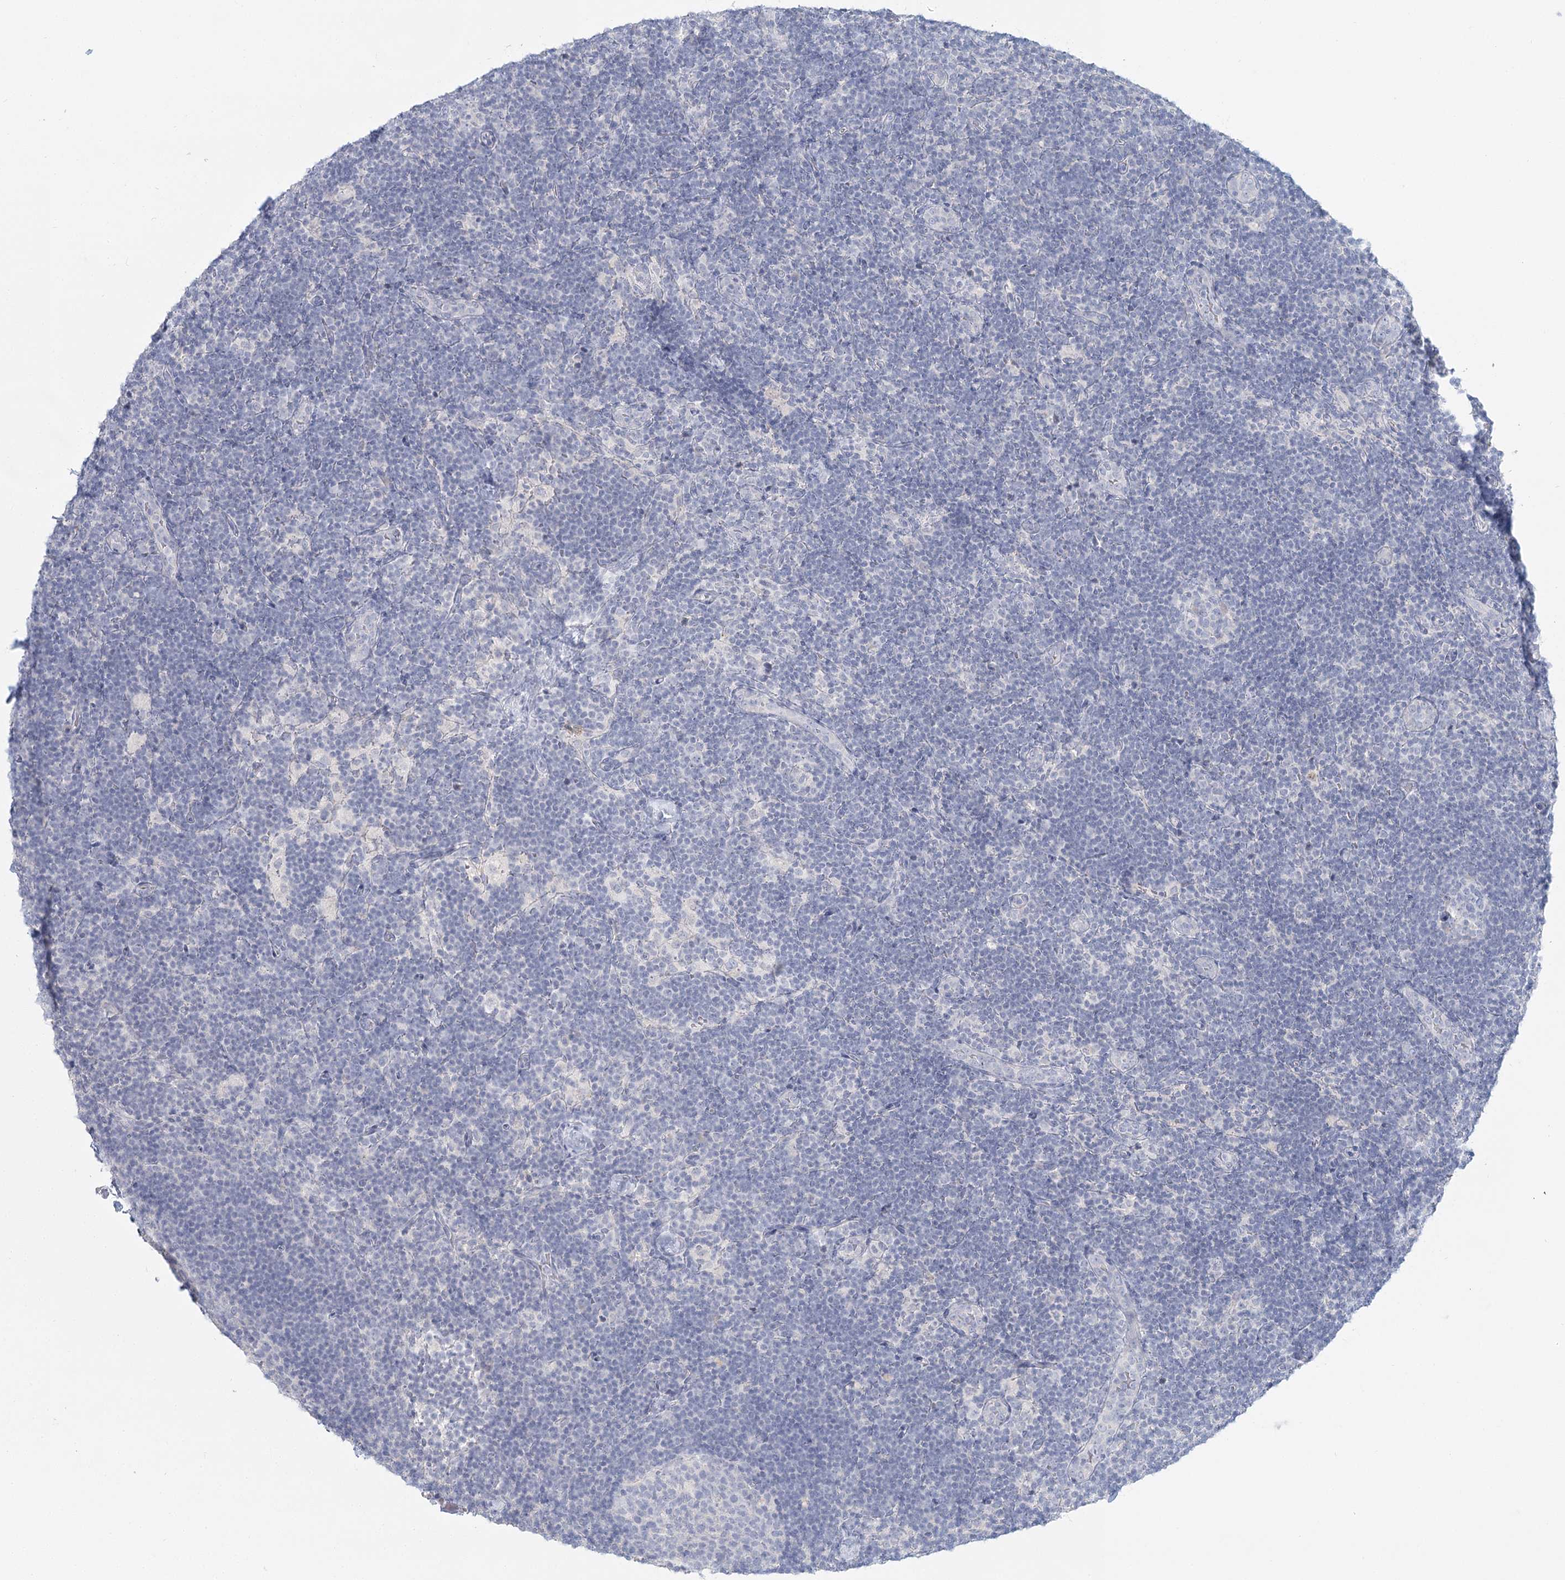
{"staining": {"intensity": "negative", "quantity": "none", "location": "none"}, "tissue": "lymph node", "cell_type": "Germinal center cells", "image_type": "normal", "snomed": [{"axis": "morphology", "description": "Normal tissue, NOS"}, {"axis": "topography", "description": "Lymph node"}], "caption": "A high-resolution micrograph shows IHC staining of normal lymph node, which displays no significant positivity in germinal center cells. Nuclei are stained in blue.", "gene": "DMGDH", "patient": {"sex": "female", "age": 22}}